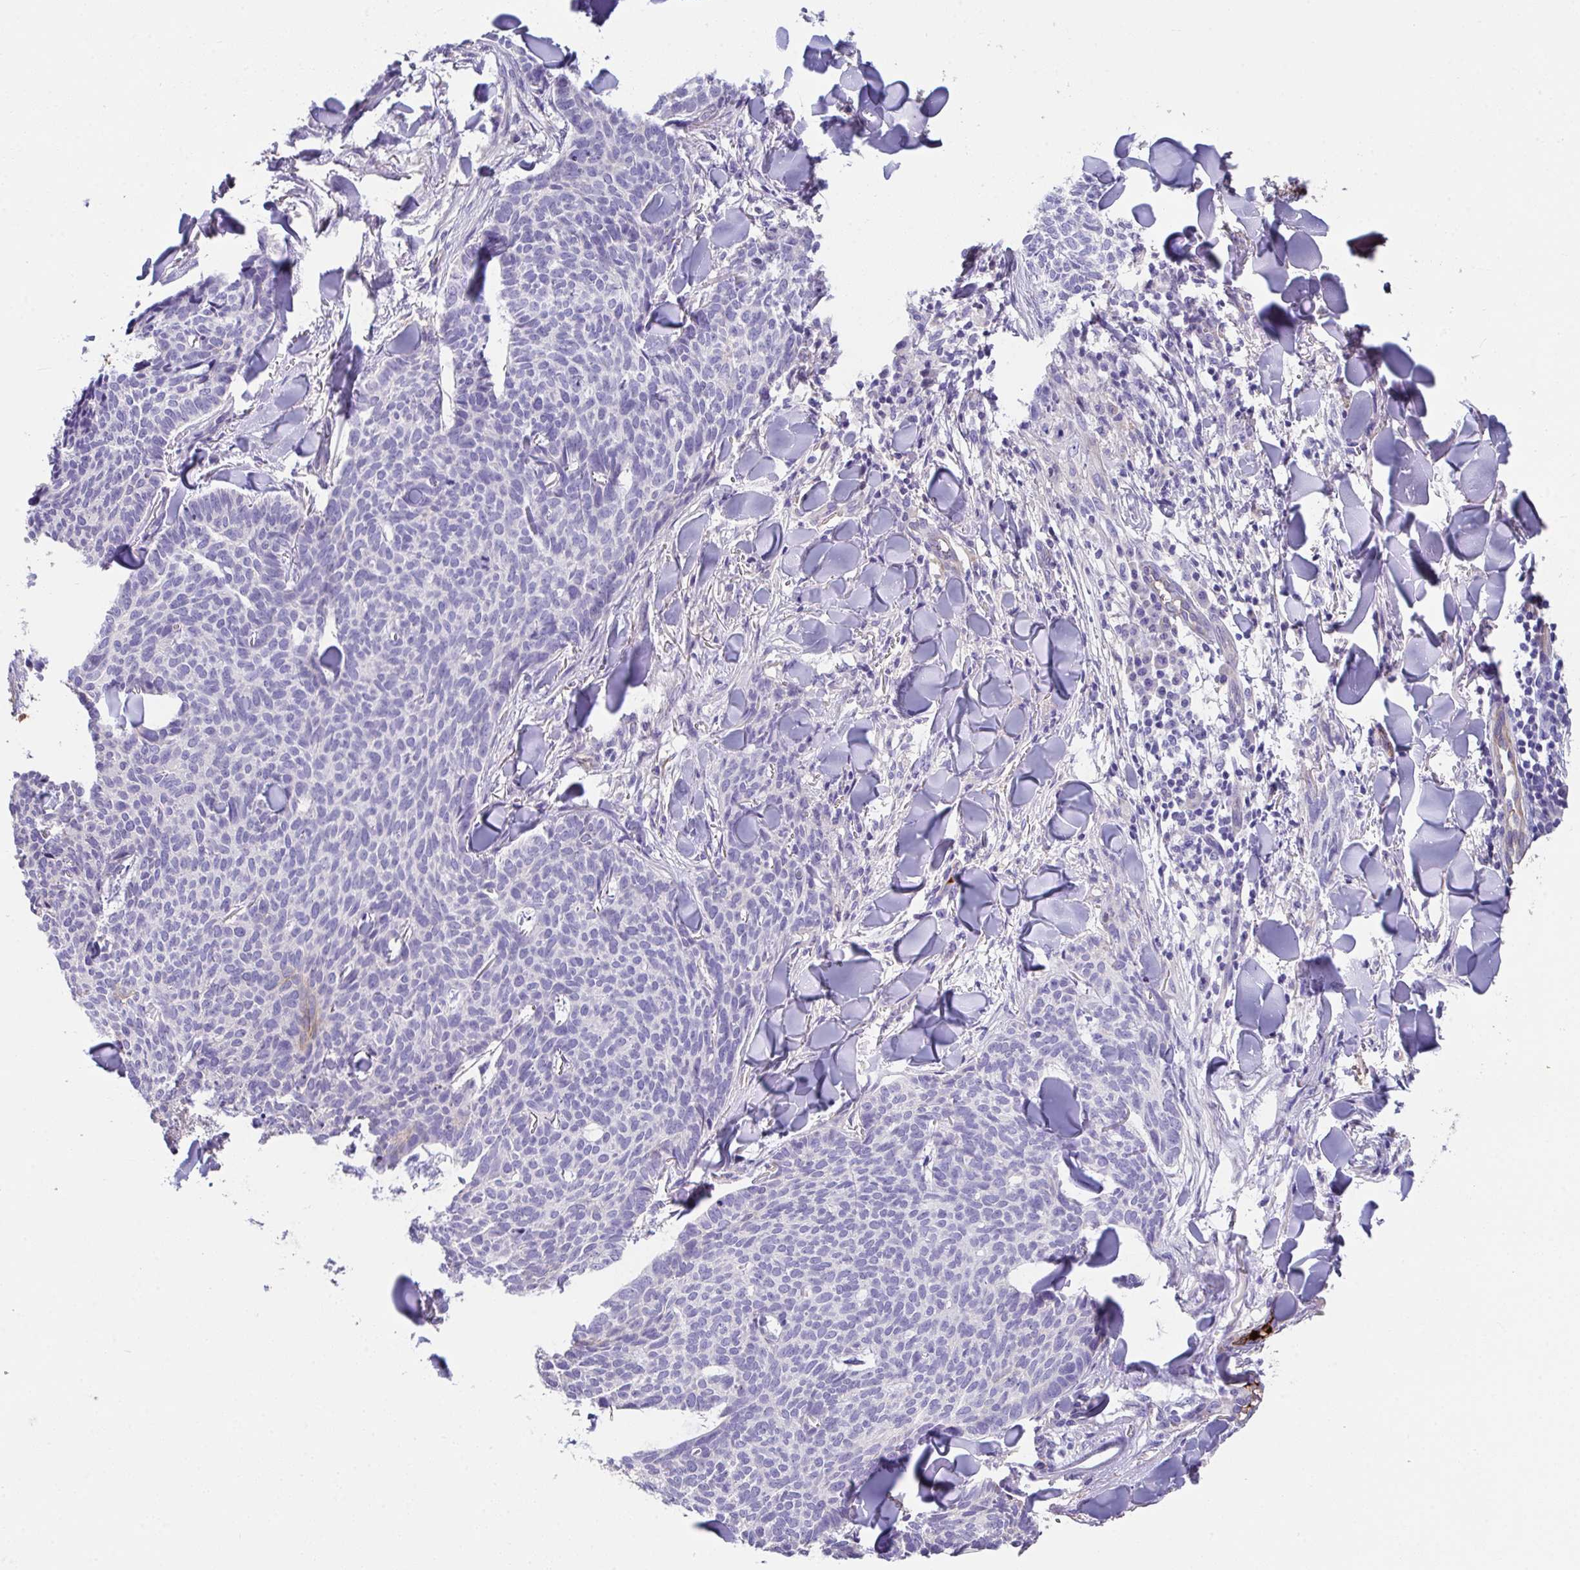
{"staining": {"intensity": "negative", "quantity": "none", "location": "none"}, "tissue": "skin cancer", "cell_type": "Tumor cells", "image_type": "cancer", "snomed": [{"axis": "morphology", "description": "Normal tissue, NOS"}, {"axis": "morphology", "description": "Basal cell carcinoma"}, {"axis": "topography", "description": "Skin"}], "caption": "A histopathology image of human skin cancer (basal cell carcinoma) is negative for staining in tumor cells.", "gene": "ZNF813", "patient": {"sex": "male", "age": 50}}